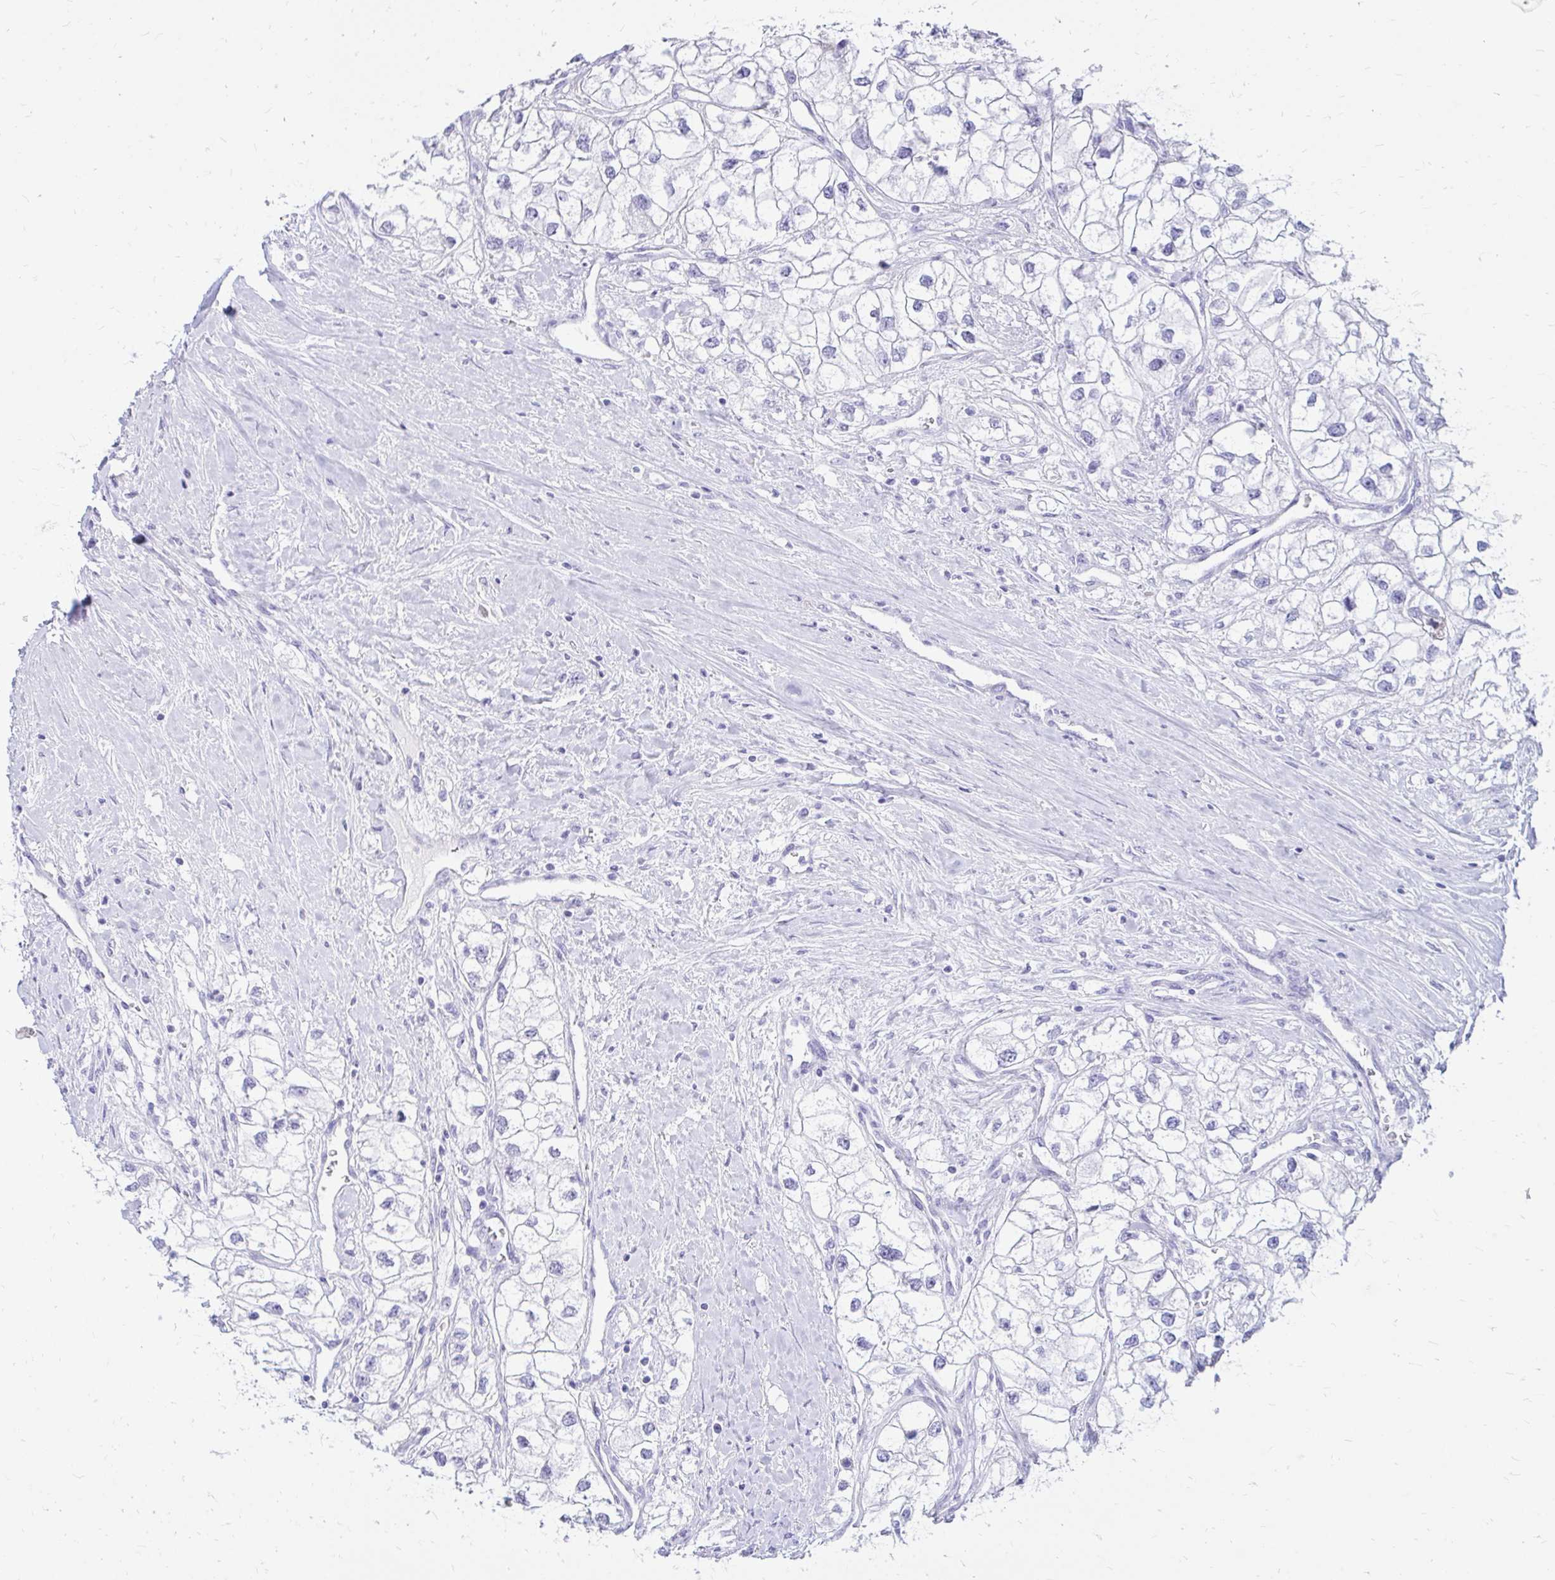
{"staining": {"intensity": "negative", "quantity": "none", "location": "none"}, "tissue": "renal cancer", "cell_type": "Tumor cells", "image_type": "cancer", "snomed": [{"axis": "morphology", "description": "Adenocarcinoma, NOS"}, {"axis": "topography", "description": "Kidney"}], "caption": "A micrograph of adenocarcinoma (renal) stained for a protein reveals no brown staining in tumor cells. (DAB IHC with hematoxylin counter stain).", "gene": "NANOGNB", "patient": {"sex": "male", "age": 59}}